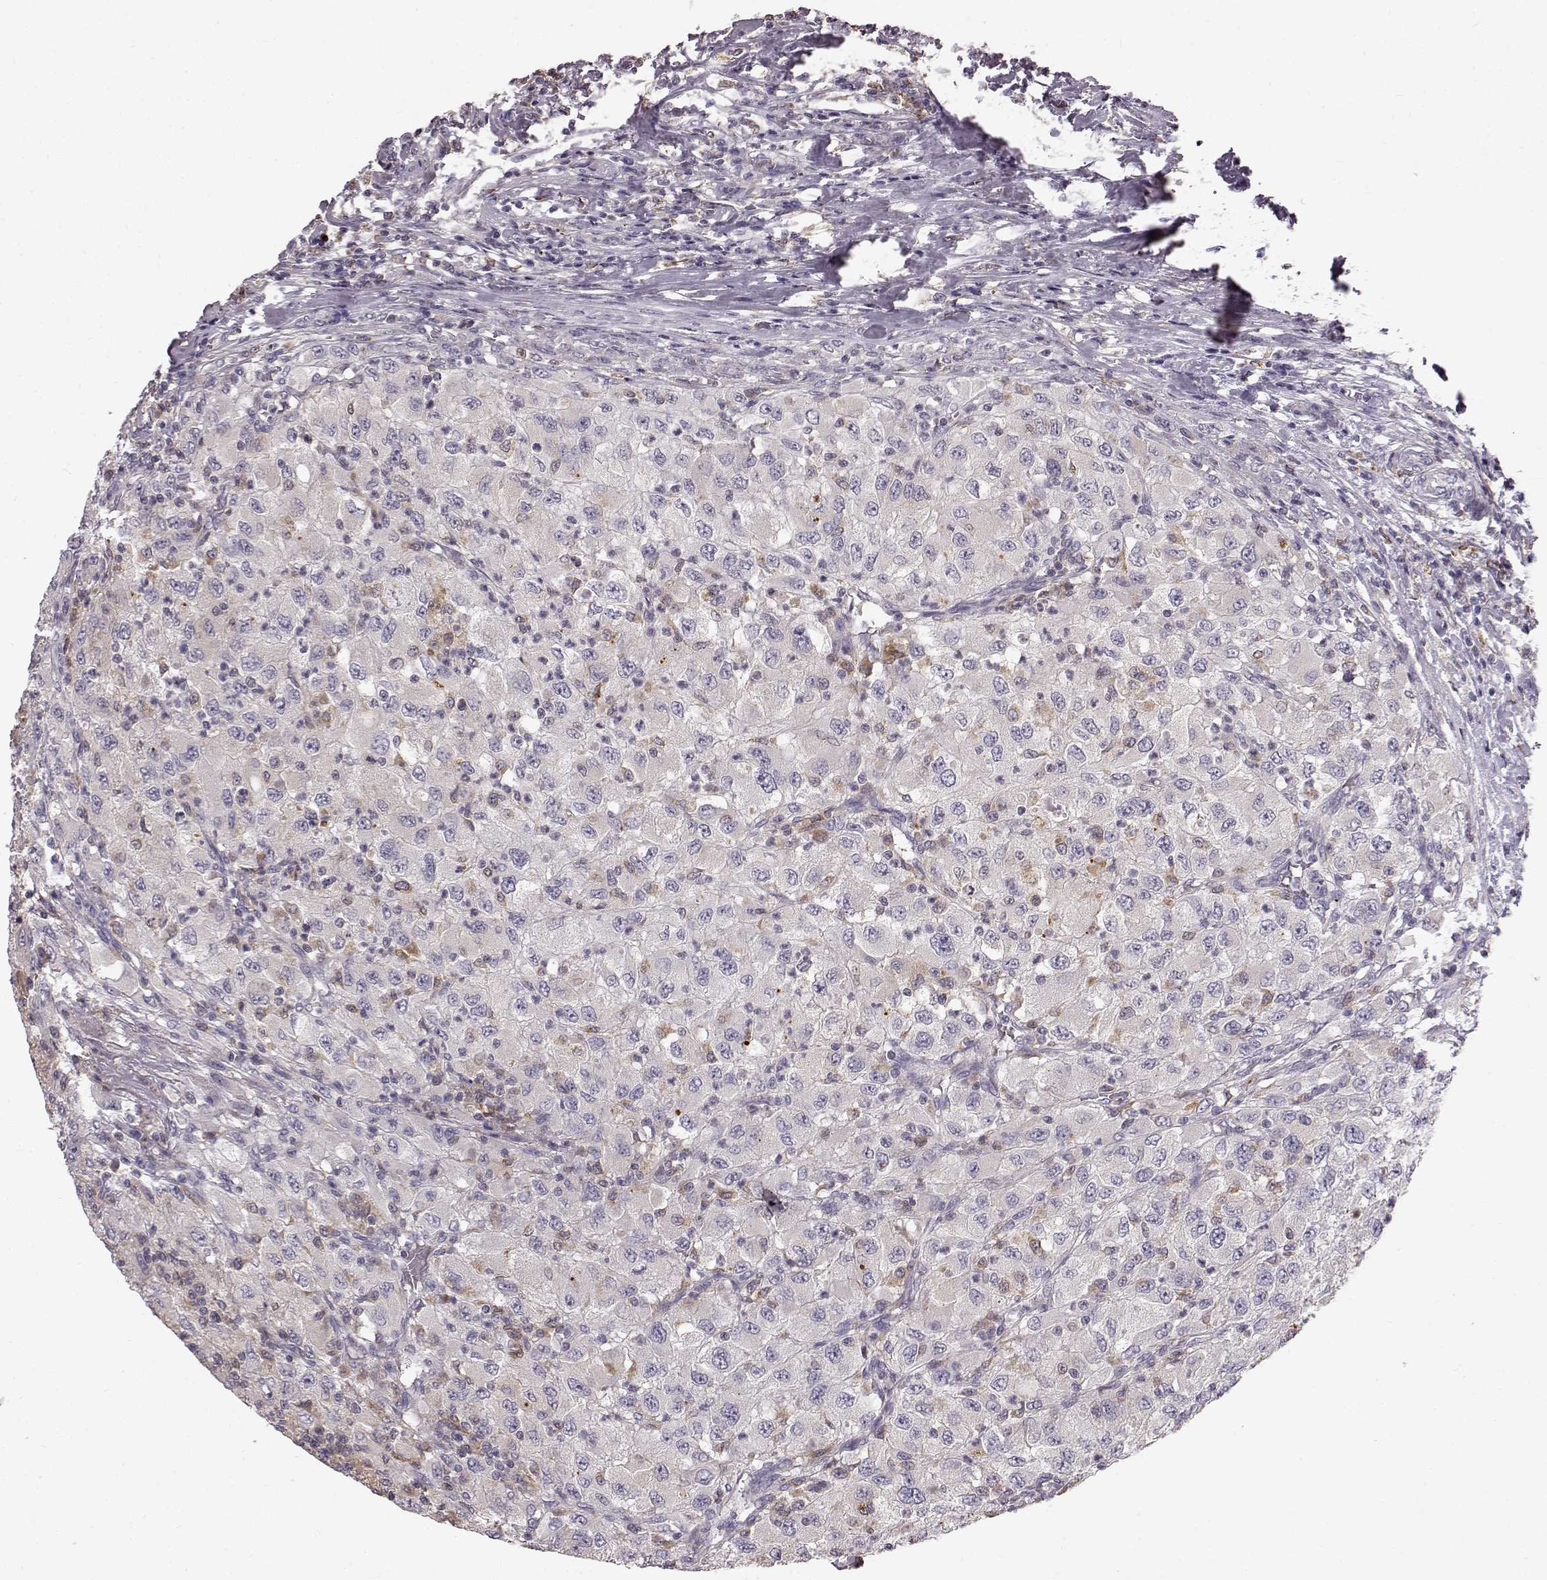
{"staining": {"intensity": "negative", "quantity": "none", "location": "none"}, "tissue": "renal cancer", "cell_type": "Tumor cells", "image_type": "cancer", "snomed": [{"axis": "morphology", "description": "Adenocarcinoma, NOS"}, {"axis": "topography", "description": "Kidney"}], "caption": "A high-resolution image shows IHC staining of renal cancer, which shows no significant expression in tumor cells. The staining was performed using DAB (3,3'-diaminobenzidine) to visualize the protein expression in brown, while the nuclei were stained in blue with hematoxylin (Magnification: 20x).", "gene": "SPAG17", "patient": {"sex": "female", "age": 67}}